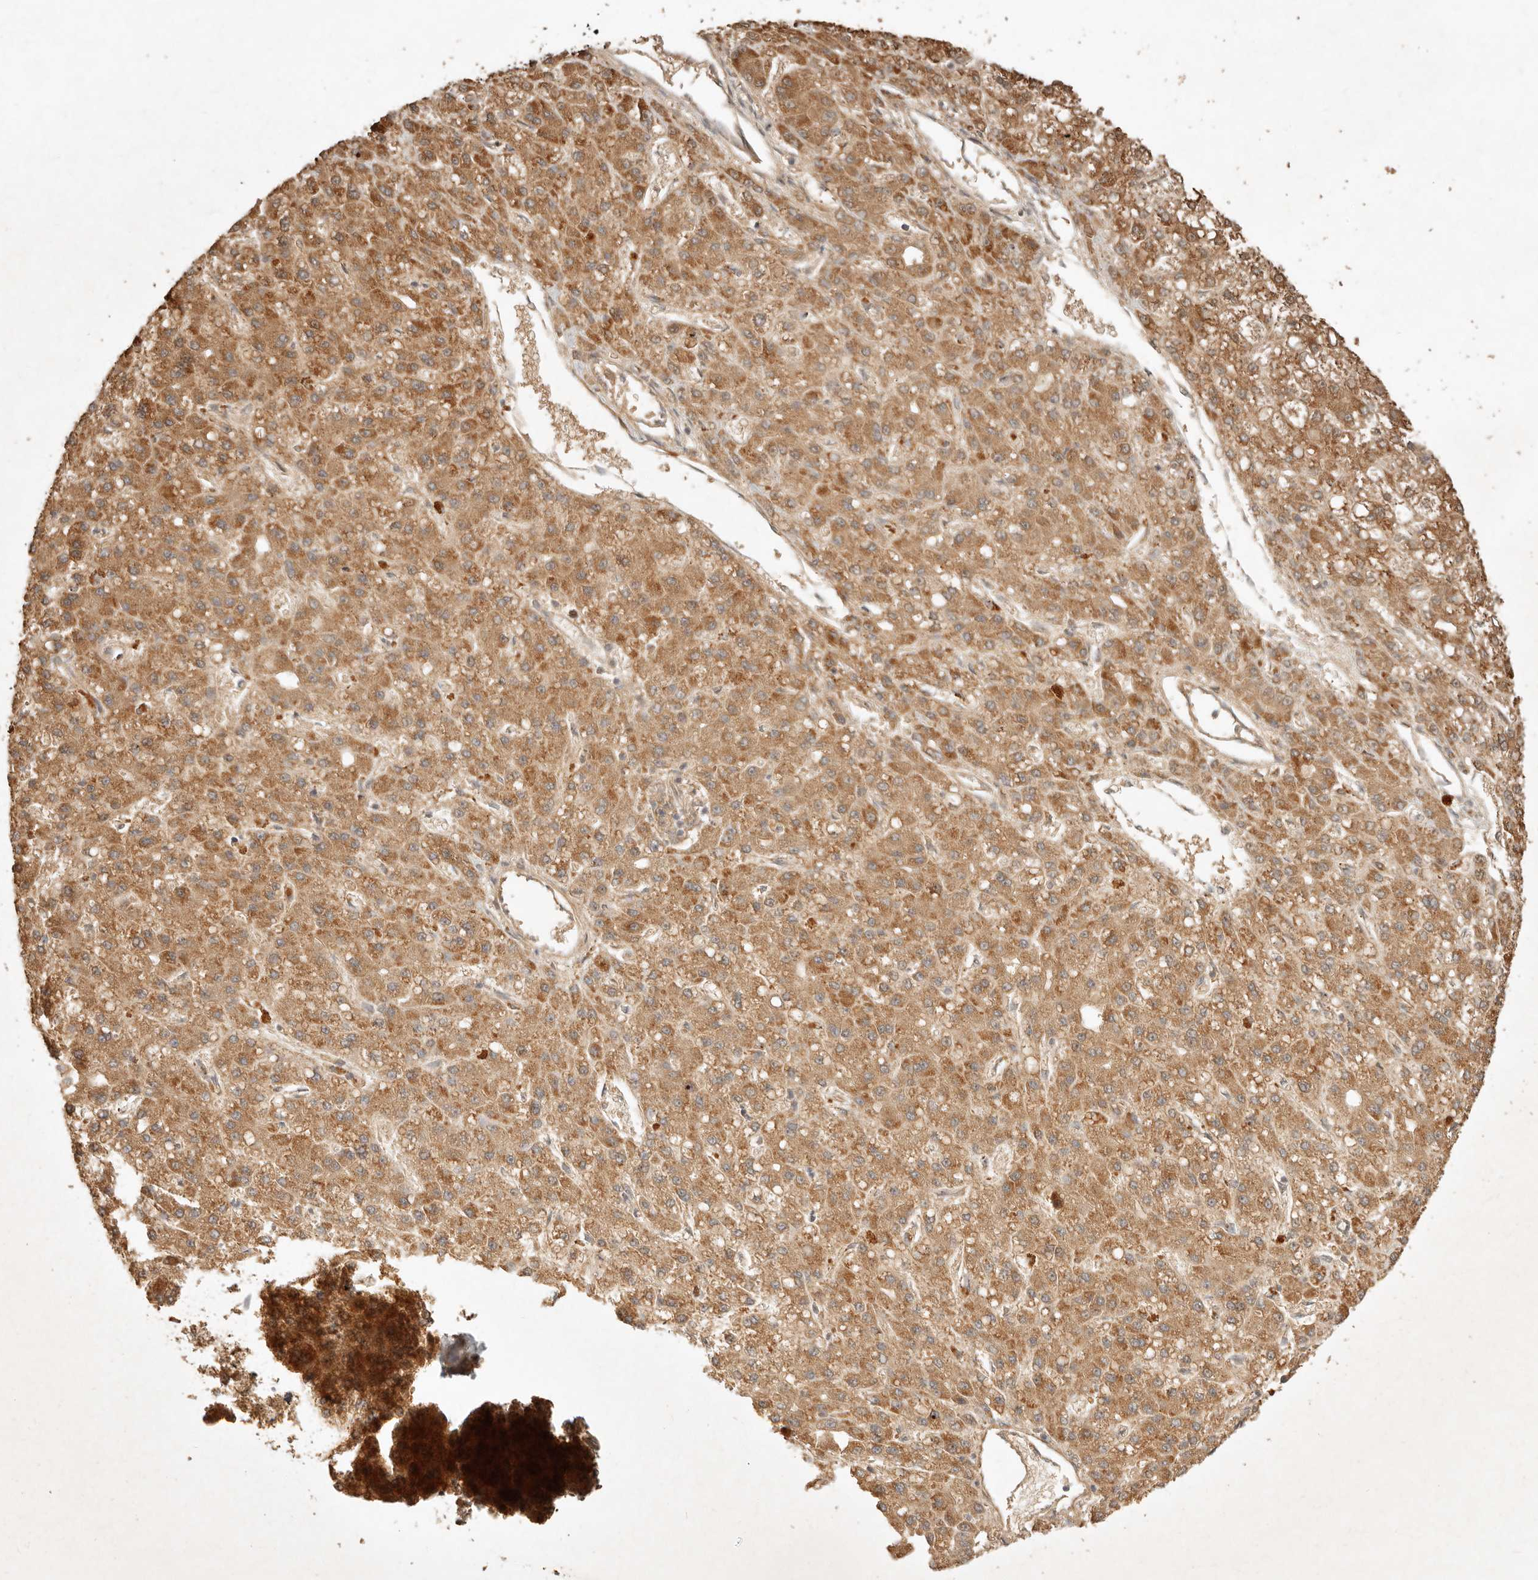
{"staining": {"intensity": "moderate", "quantity": ">75%", "location": "cytoplasmic/membranous"}, "tissue": "liver cancer", "cell_type": "Tumor cells", "image_type": "cancer", "snomed": [{"axis": "morphology", "description": "Carcinoma, Hepatocellular, NOS"}, {"axis": "topography", "description": "Liver"}], "caption": "The immunohistochemical stain shows moderate cytoplasmic/membranous expression in tumor cells of liver cancer (hepatocellular carcinoma) tissue. (Brightfield microscopy of DAB IHC at high magnification).", "gene": "CLEC4C", "patient": {"sex": "male", "age": 67}}